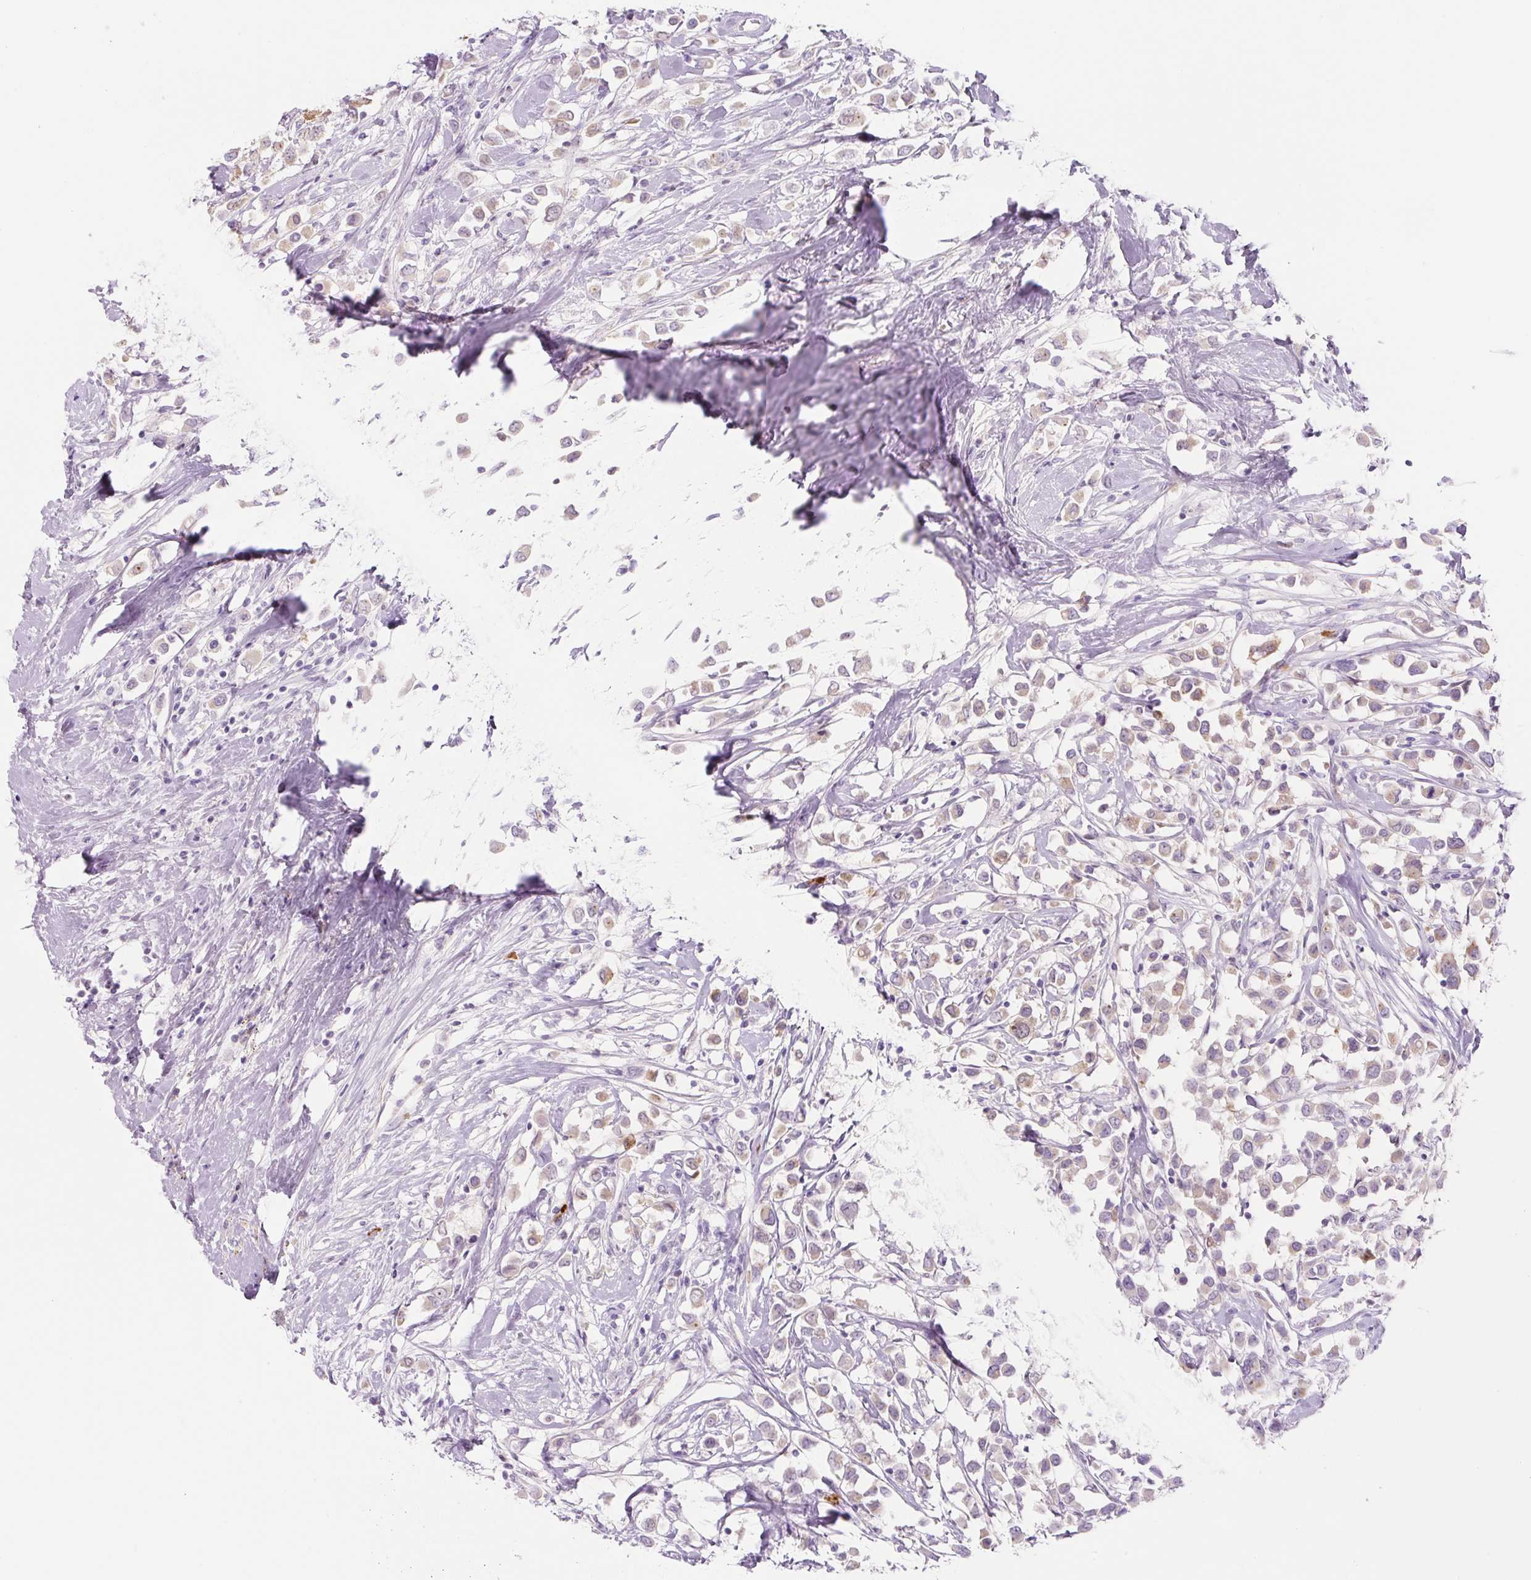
{"staining": {"intensity": "weak", "quantity": "25%-75%", "location": "cytoplasmic/membranous"}, "tissue": "breast cancer", "cell_type": "Tumor cells", "image_type": "cancer", "snomed": [{"axis": "morphology", "description": "Duct carcinoma"}, {"axis": "topography", "description": "Breast"}], "caption": "Immunohistochemical staining of human breast cancer exhibits low levels of weak cytoplasmic/membranous staining in approximately 25%-75% of tumor cells. Using DAB (3,3'-diaminobenzidine) (brown) and hematoxylin (blue) stains, captured at high magnification using brightfield microscopy.", "gene": "PRM1", "patient": {"sex": "female", "age": 61}}